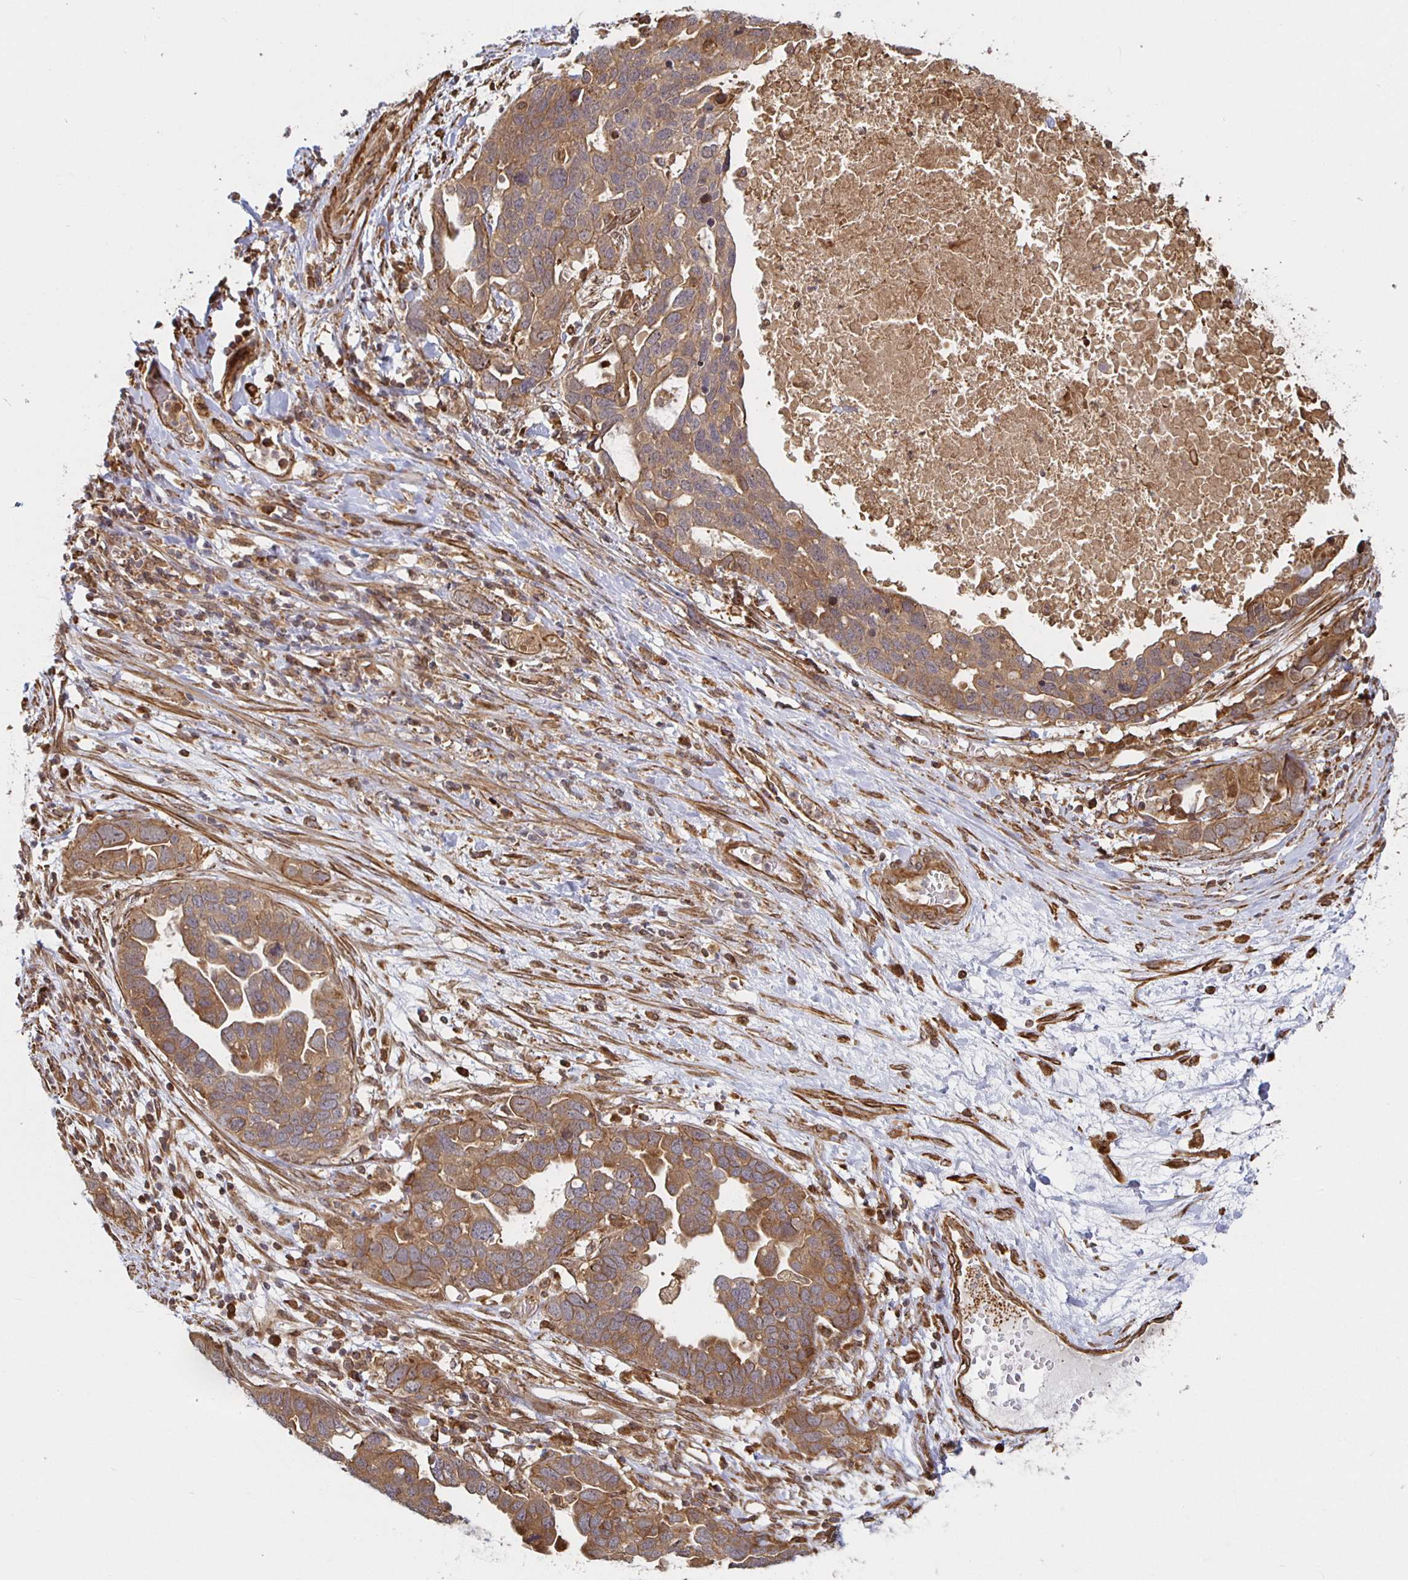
{"staining": {"intensity": "moderate", "quantity": ">75%", "location": "cytoplasmic/membranous"}, "tissue": "ovarian cancer", "cell_type": "Tumor cells", "image_type": "cancer", "snomed": [{"axis": "morphology", "description": "Cystadenocarcinoma, serous, NOS"}, {"axis": "topography", "description": "Ovary"}], "caption": "Immunohistochemical staining of serous cystadenocarcinoma (ovarian) reveals medium levels of moderate cytoplasmic/membranous positivity in approximately >75% of tumor cells.", "gene": "STRAP", "patient": {"sex": "female", "age": 54}}